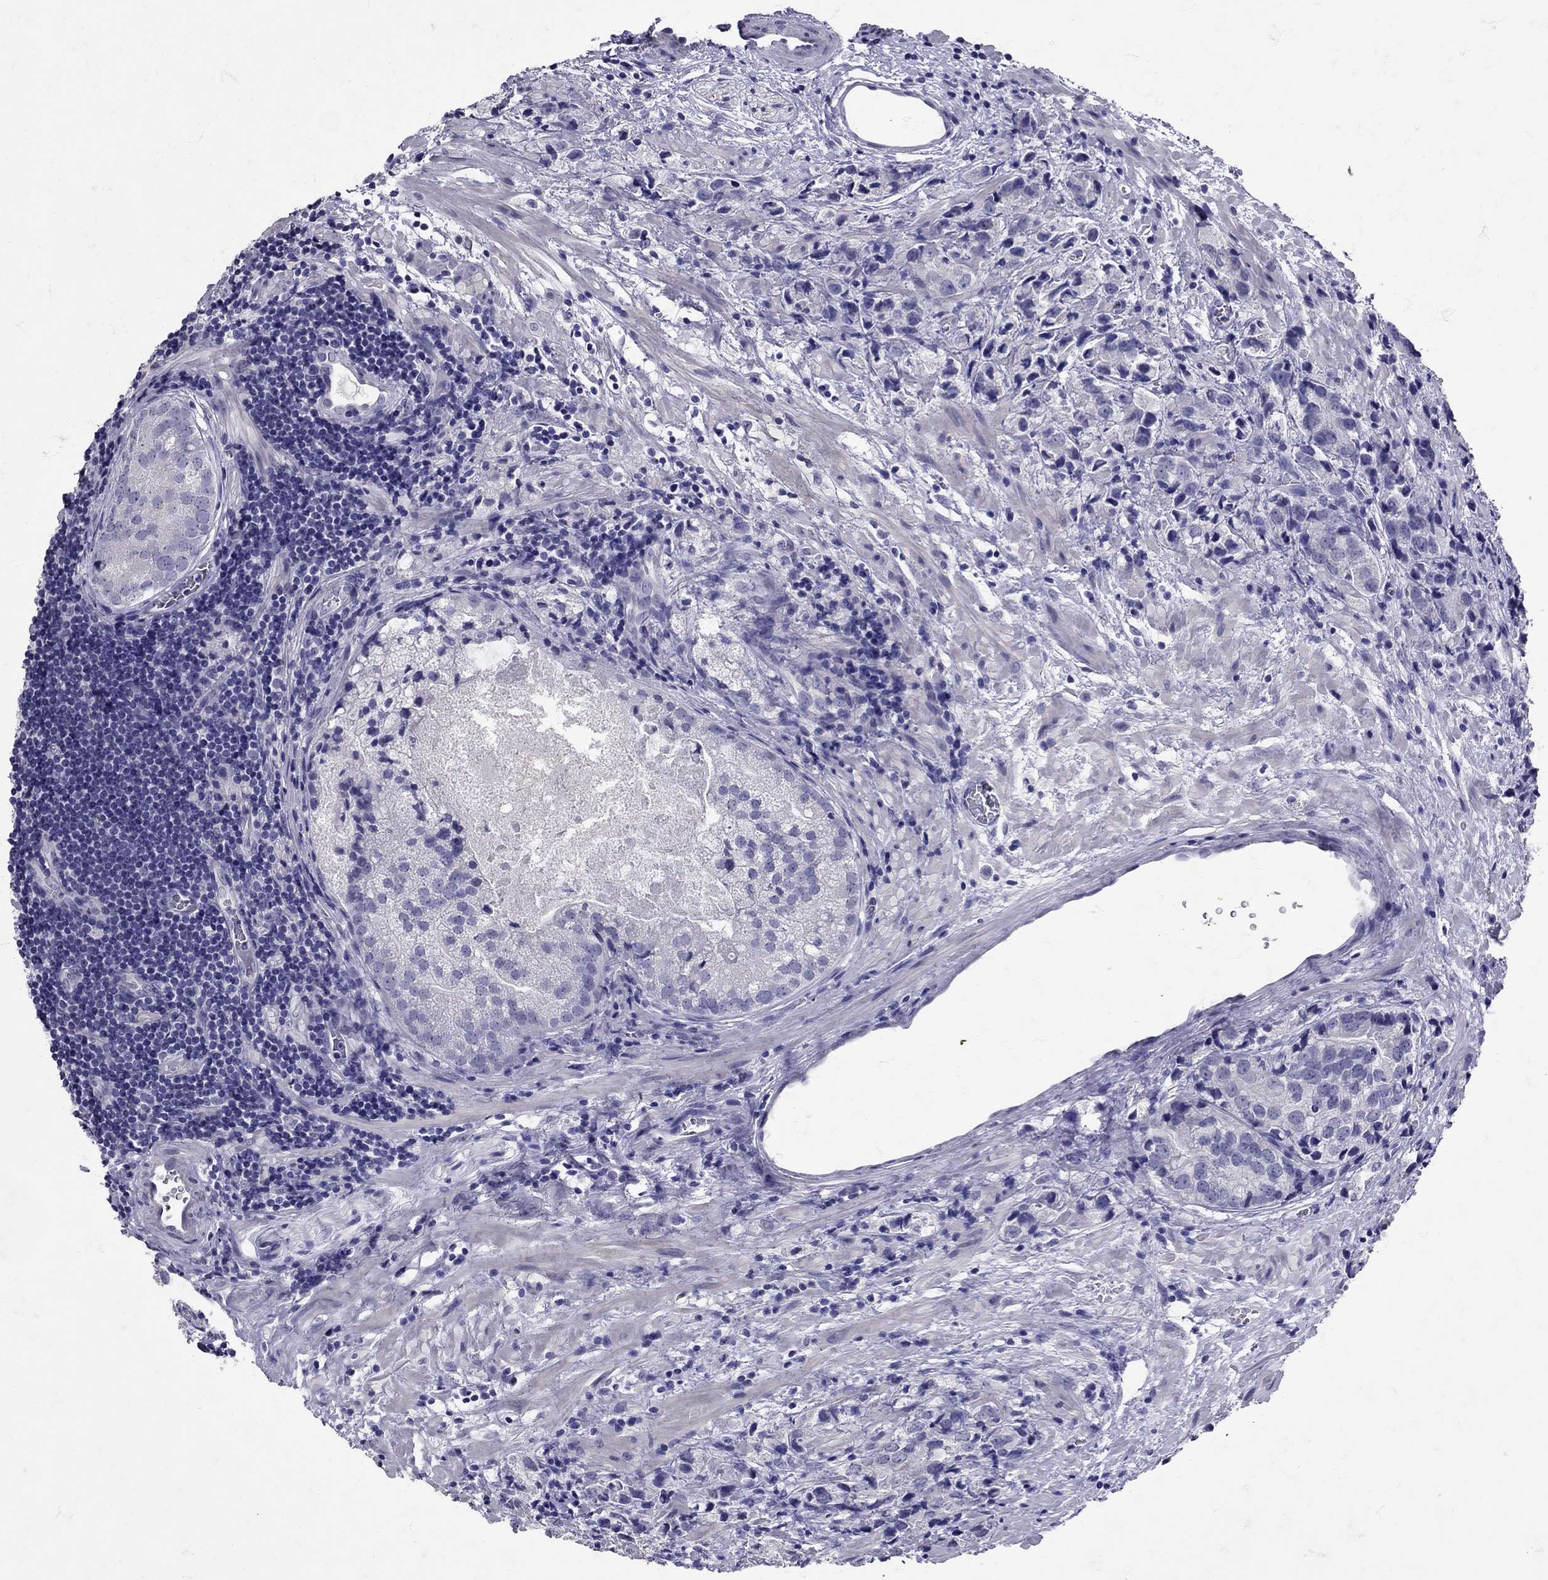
{"staining": {"intensity": "negative", "quantity": "none", "location": "none"}, "tissue": "prostate cancer", "cell_type": "Tumor cells", "image_type": "cancer", "snomed": [{"axis": "morphology", "description": "Adenocarcinoma, NOS"}, {"axis": "topography", "description": "Prostate and seminal vesicle, NOS"}], "caption": "The immunohistochemistry histopathology image has no significant staining in tumor cells of prostate cancer (adenocarcinoma) tissue.", "gene": "SST", "patient": {"sex": "male", "age": 63}}